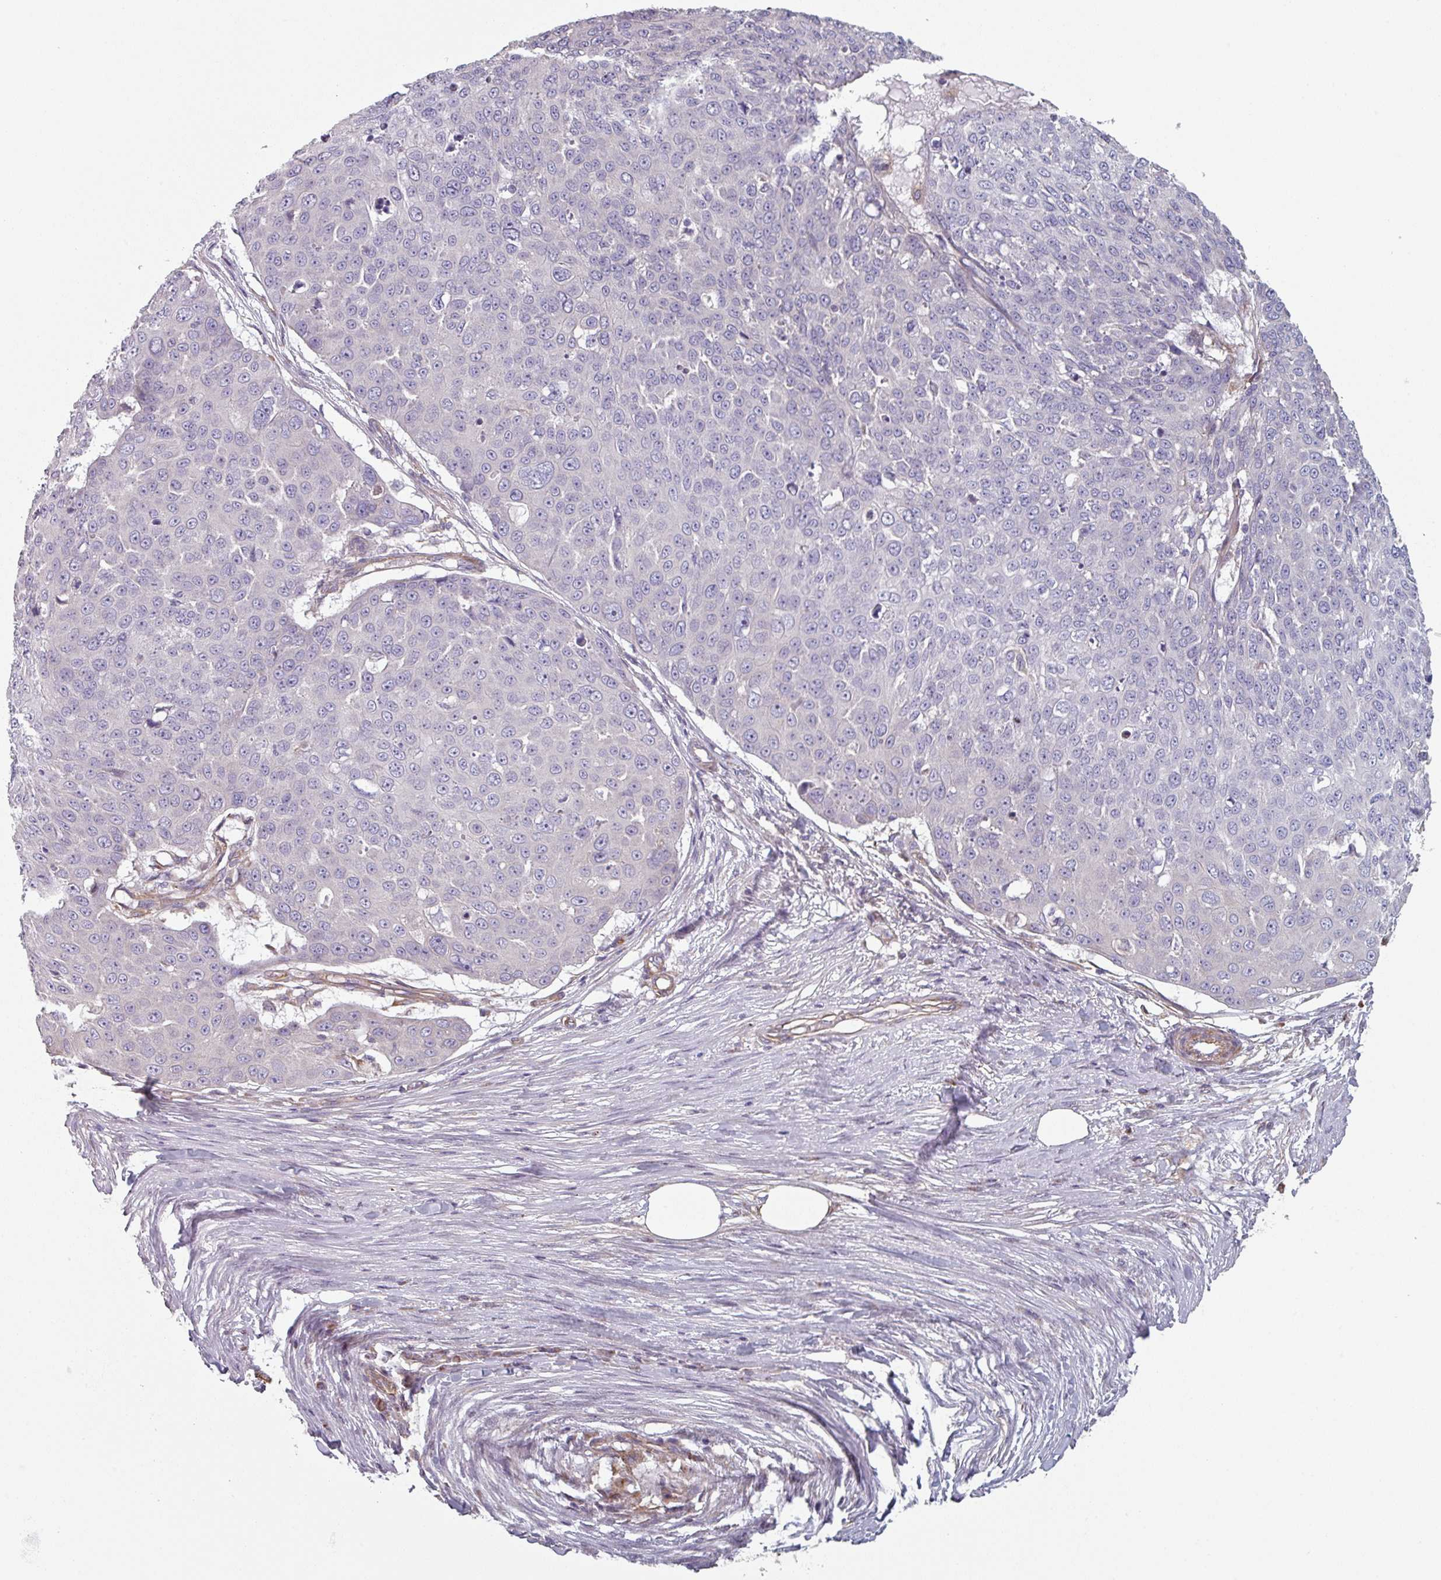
{"staining": {"intensity": "negative", "quantity": "none", "location": "none"}, "tissue": "skin cancer", "cell_type": "Tumor cells", "image_type": "cancer", "snomed": [{"axis": "morphology", "description": "Squamous cell carcinoma, NOS"}, {"axis": "topography", "description": "Skin"}], "caption": "High magnification brightfield microscopy of skin cancer stained with DAB (3,3'-diaminobenzidine) (brown) and counterstained with hematoxylin (blue): tumor cells show no significant staining. Brightfield microscopy of immunohistochemistry stained with DAB (3,3'-diaminobenzidine) (brown) and hematoxylin (blue), captured at high magnification.", "gene": "GSTA4", "patient": {"sex": "male", "age": 71}}